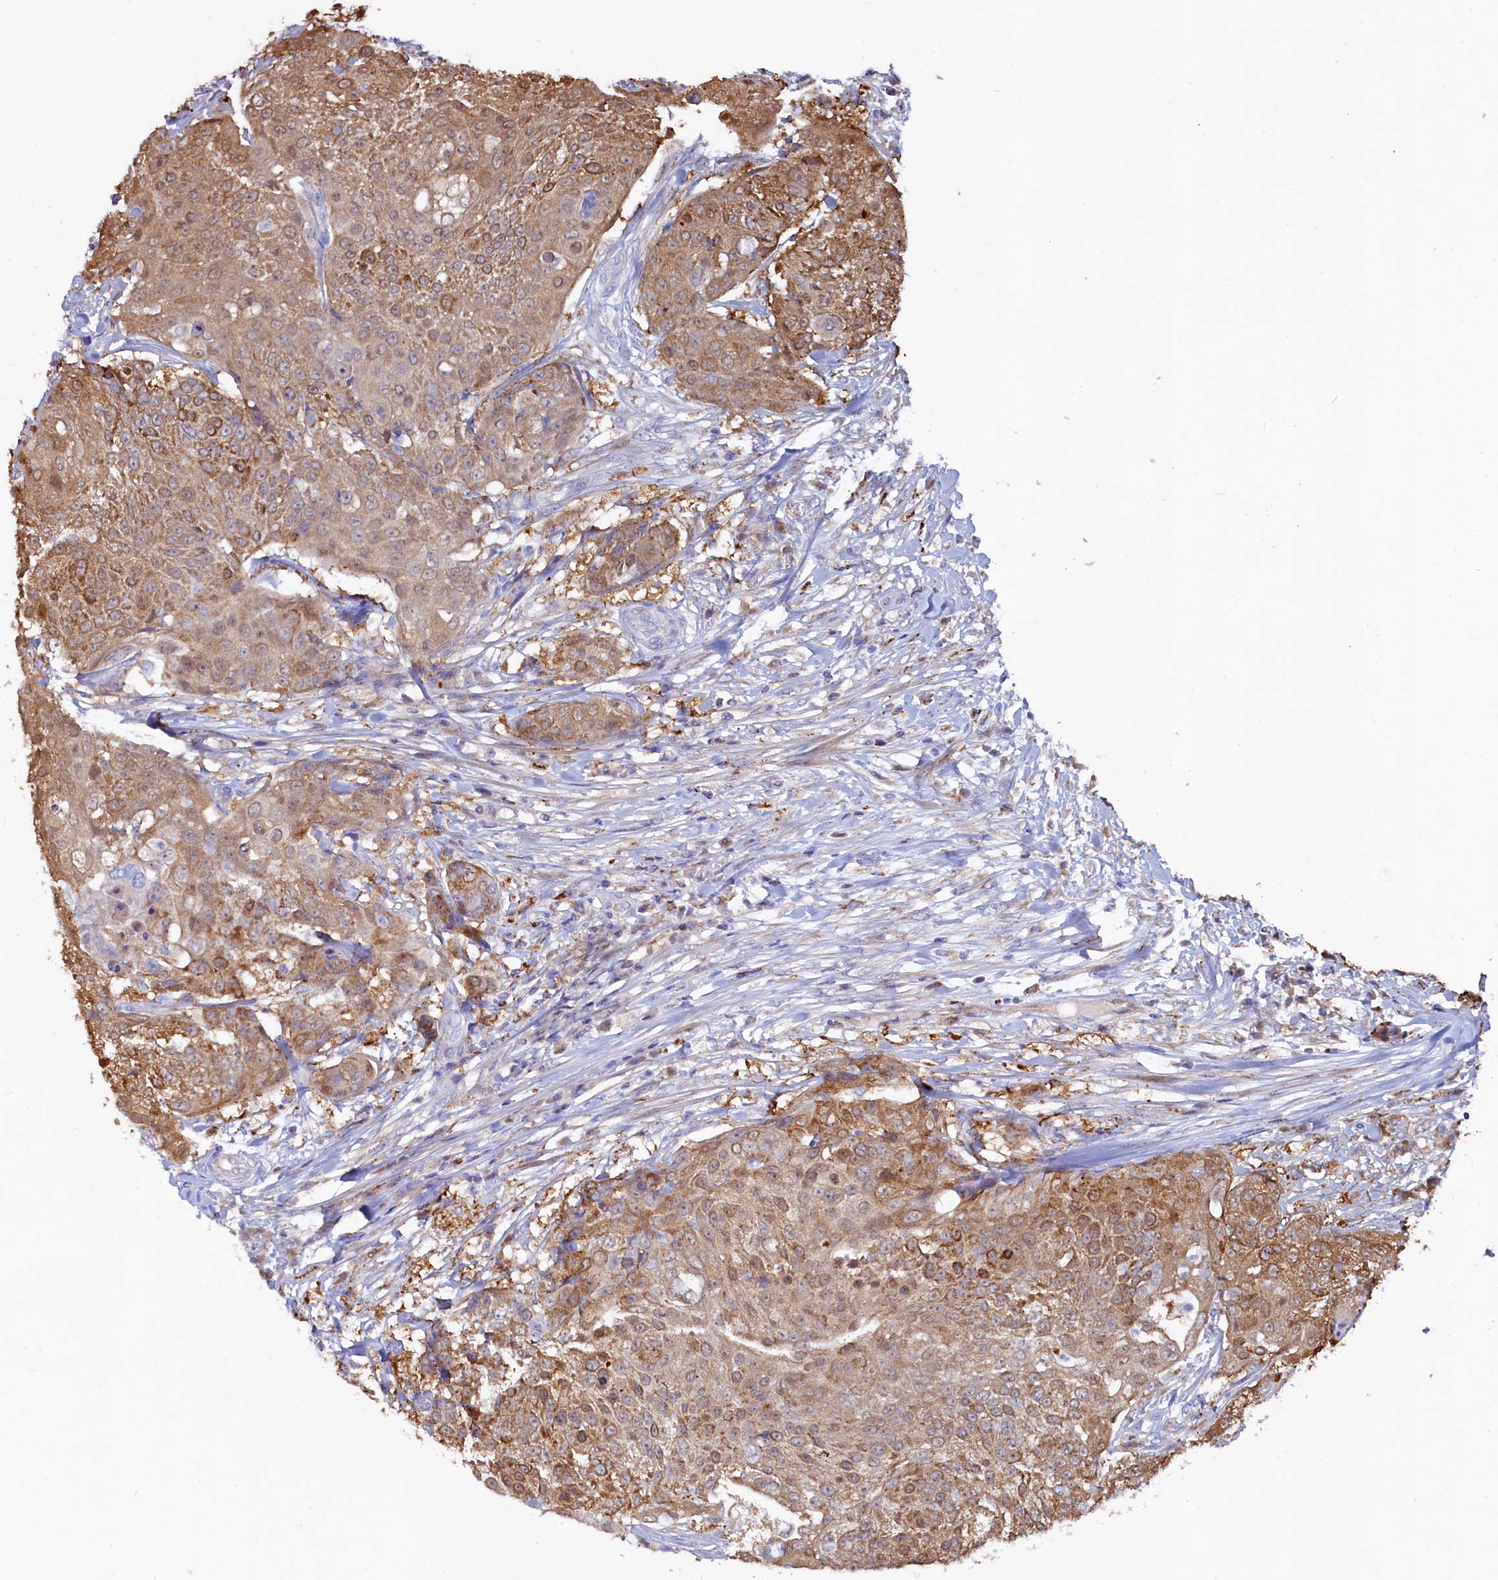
{"staining": {"intensity": "moderate", "quantity": ">75%", "location": "cytoplasmic/membranous"}, "tissue": "urothelial cancer", "cell_type": "Tumor cells", "image_type": "cancer", "snomed": [{"axis": "morphology", "description": "Urothelial carcinoma, High grade"}, {"axis": "topography", "description": "Urinary bladder"}], "caption": "A medium amount of moderate cytoplasmic/membranous staining is seen in about >75% of tumor cells in urothelial cancer tissue. (brown staining indicates protein expression, while blue staining denotes nuclei).", "gene": "ASTE1", "patient": {"sex": "female", "age": 63}}